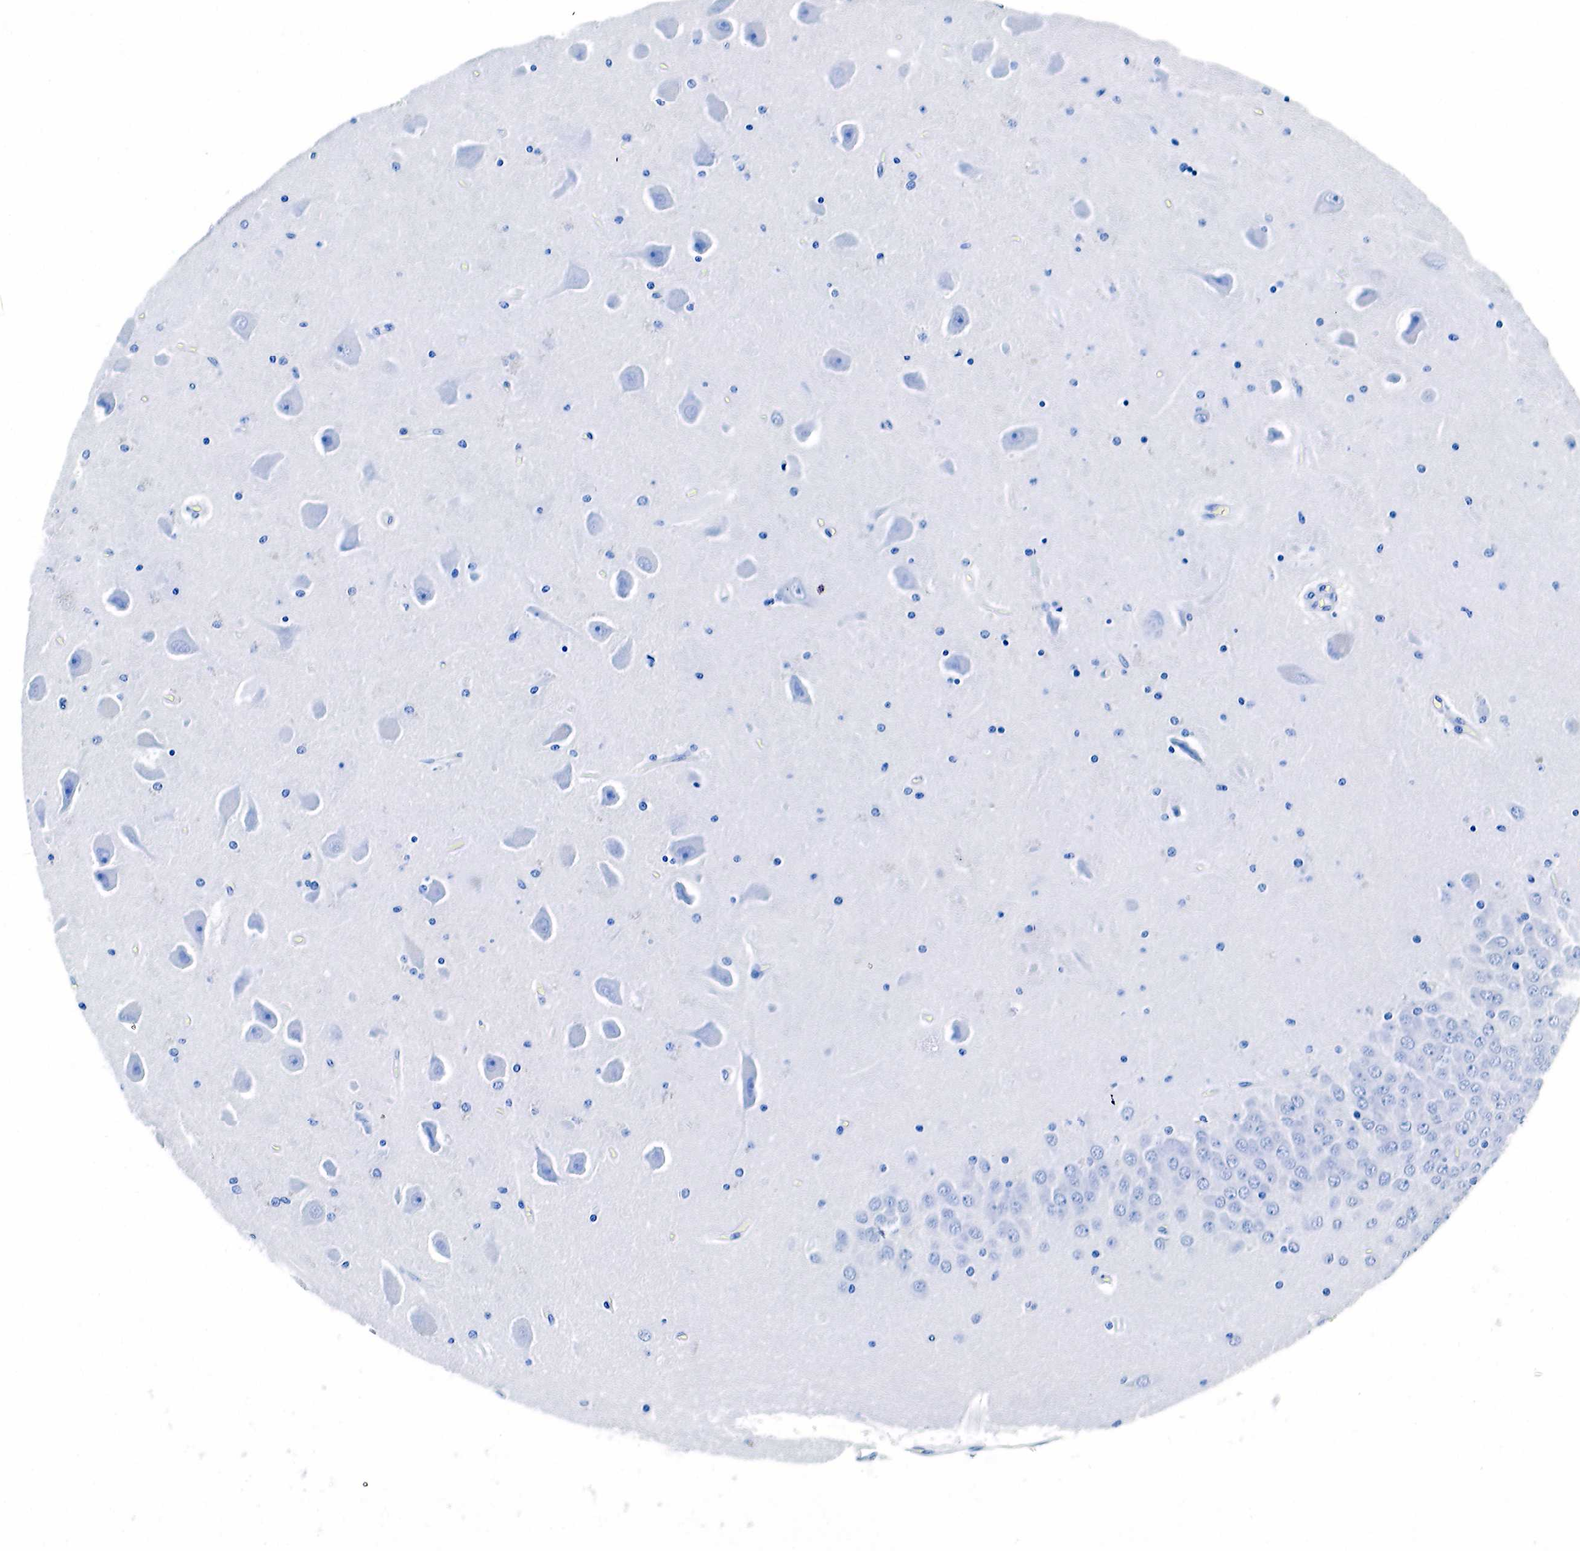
{"staining": {"intensity": "negative", "quantity": "none", "location": "none"}, "tissue": "hippocampus", "cell_type": "Glial cells", "image_type": "normal", "snomed": [{"axis": "morphology", "description": "Normal tissue, NOS"}, {"axis": "topography", "description": "Hippocampus"}], "caption": "A micrograph of human hippocampus is negative for staining in glial cells. (DAB (3,3'-diaminobenzidine) immunohistochemistry (IHC) with hematoxylin counter stain).", "gene": "KLK3", "patient": {"sex": "female", "age": 54}}